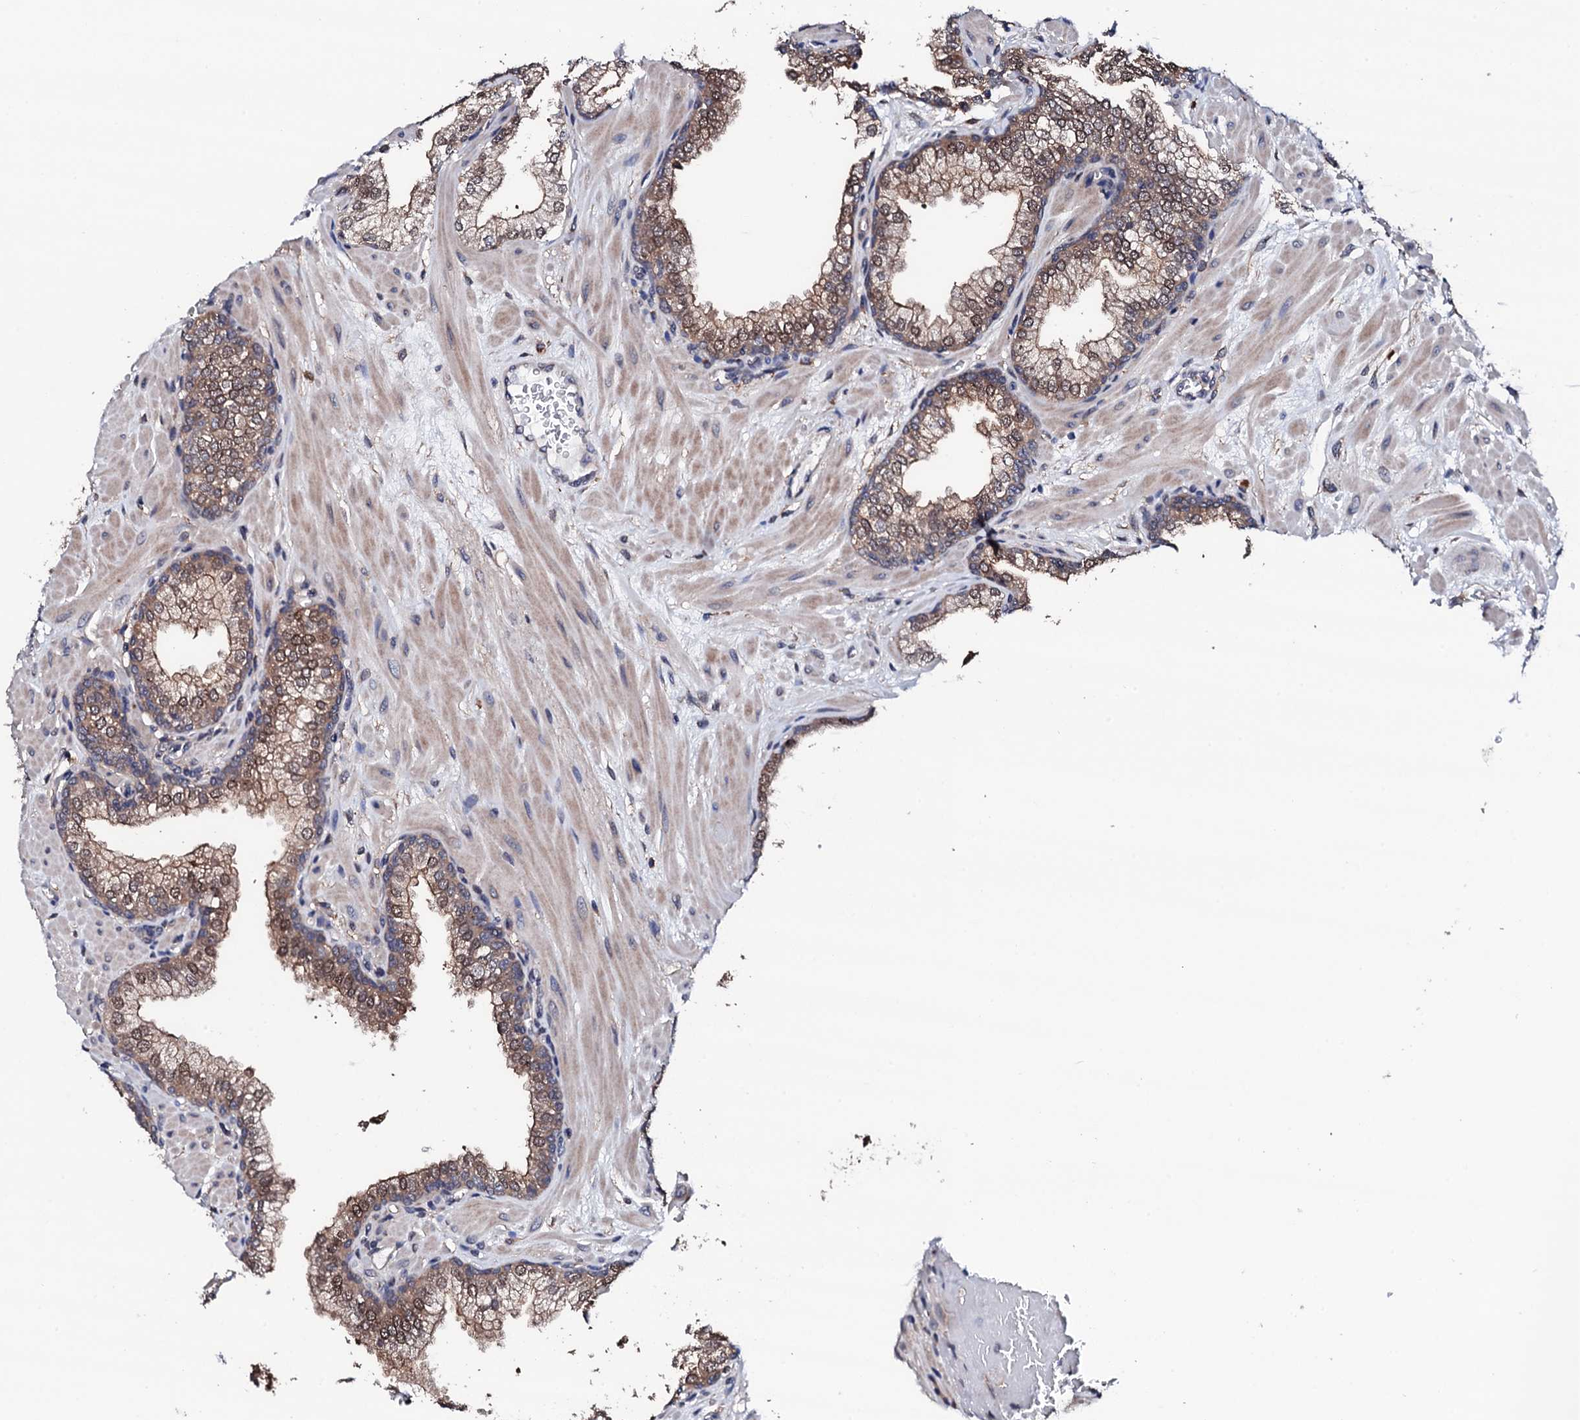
{"staining": {"intensity": "moderate", "quantity": ">75%", "location": "cytoplasmic/membranous,nuclear"}, "tissue": "prostate", "cell_type": "Glandular cells", "image_type": "normal", "snomed": [{"axis": "morphology", "description": "Normal tissue, NOS"}, {"axis": "topography", "description": "Prostate"}], "caption": "Glandular cells display medium levels of moderate cytoplasmic/membranous,nuclear staining in approximately >75% of cells in benign human prostate. Using DAB (3,3'-diaminobenzidine) (brown) and hematoxylin (blue) stains, captured at high magnification using brightfield microscopy.", "gene": "EDC3", "patient": {"sex": "male", "age": 60}}